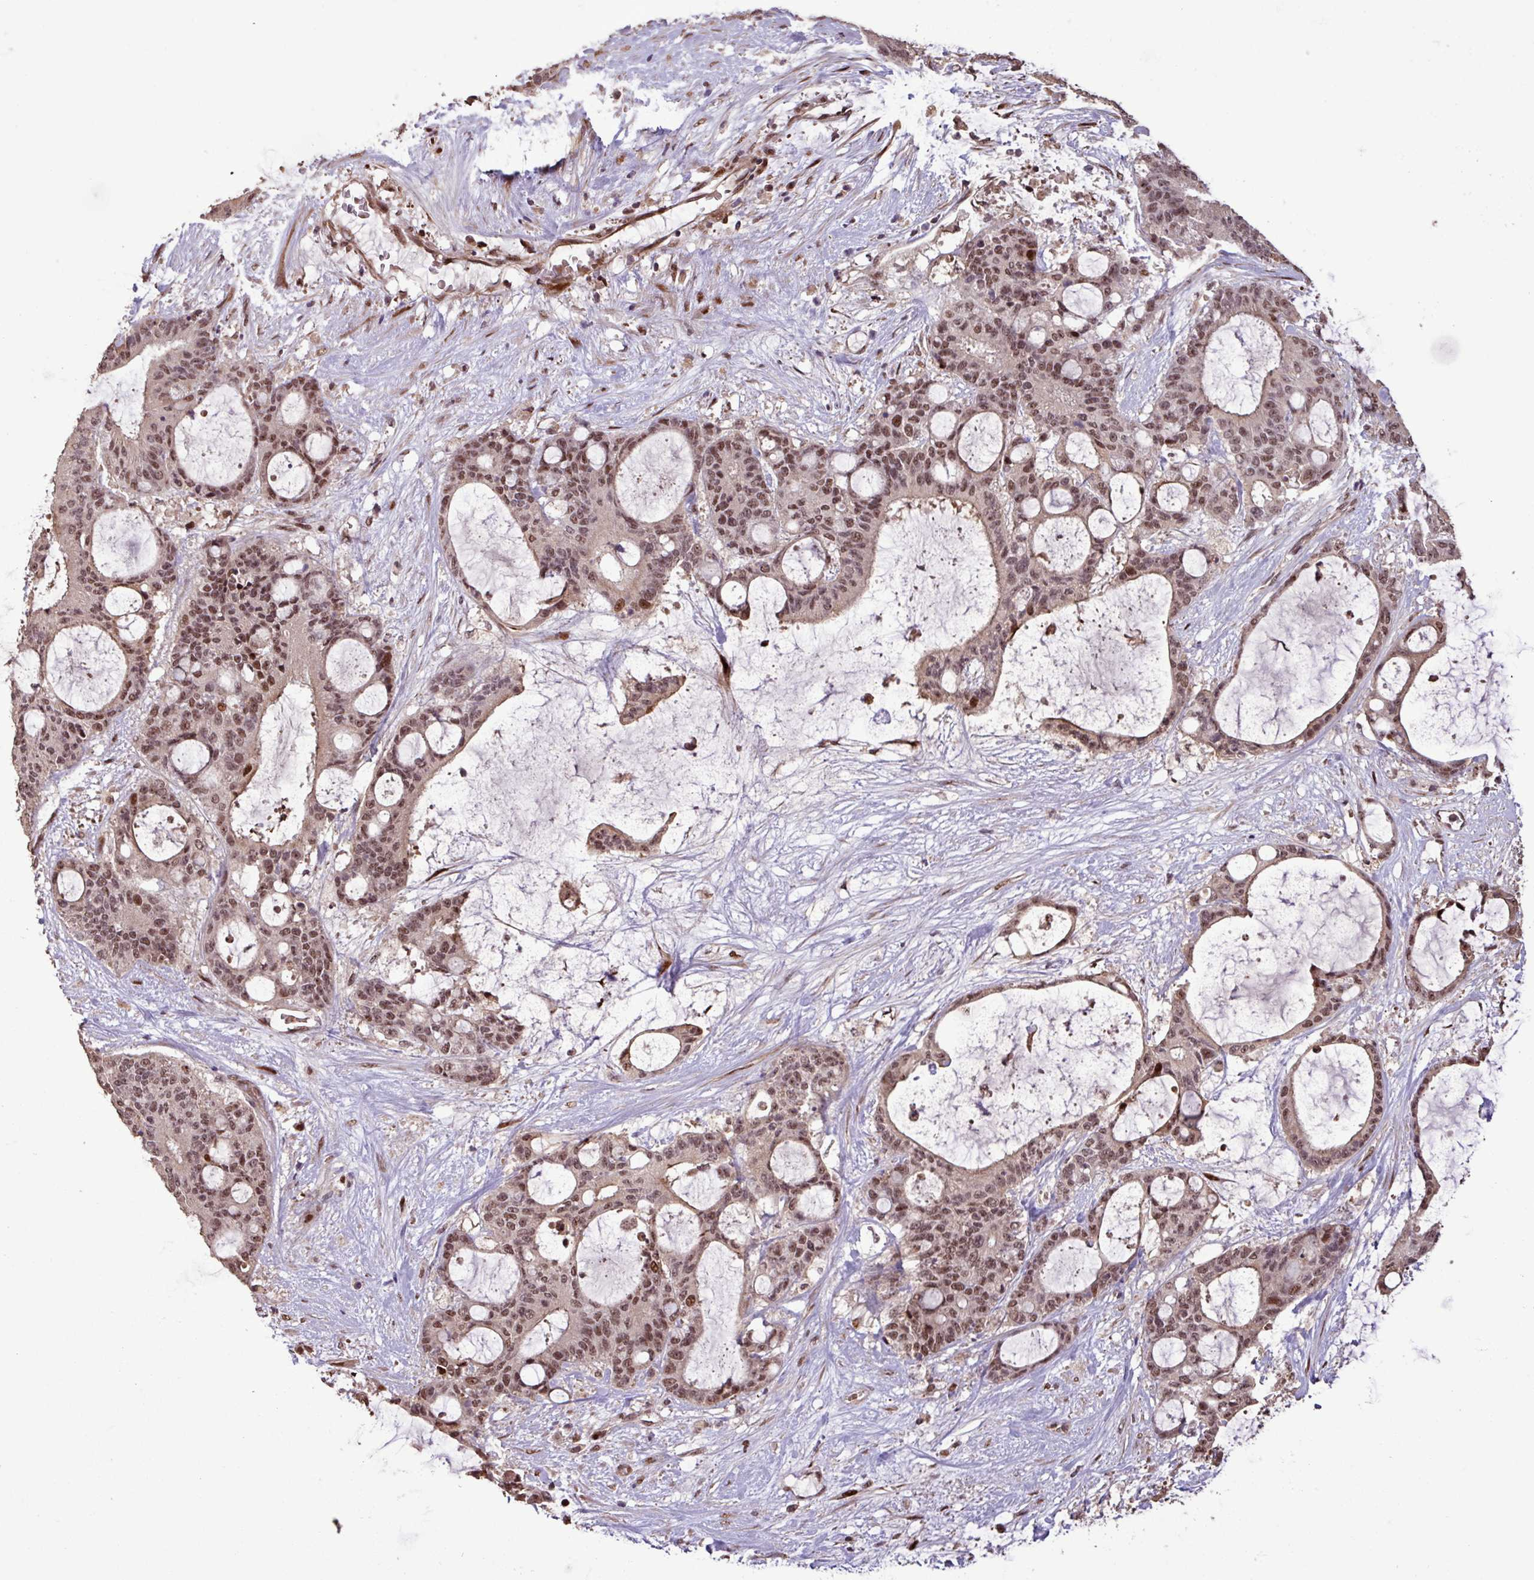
{"staining": {"intensity": "moderate", "quantity": ">75%", "location": "nuclear"}, "tissue": "liver cancer", "cell_type": "Tumor cells", "image_type": "cancer", "snomed": [{"axis": "morphology", "description": "Normal tissue, NOS"}, {"axis": "morphology", "description": "Cholangiocarcinoma"}, {"axis": "topography", "description": "Liver"}, {"axis": "topography", "description": "Peripheral nerve tissue"}], "caption": "Protein expression analysis of human liver cancer (cholangiocarcinoma) reveals moderate nuclear positivity in approximately >75% of tumor cells.", "gene": "SLC22A24", "patient": {"sex": "female", "age": 73}}